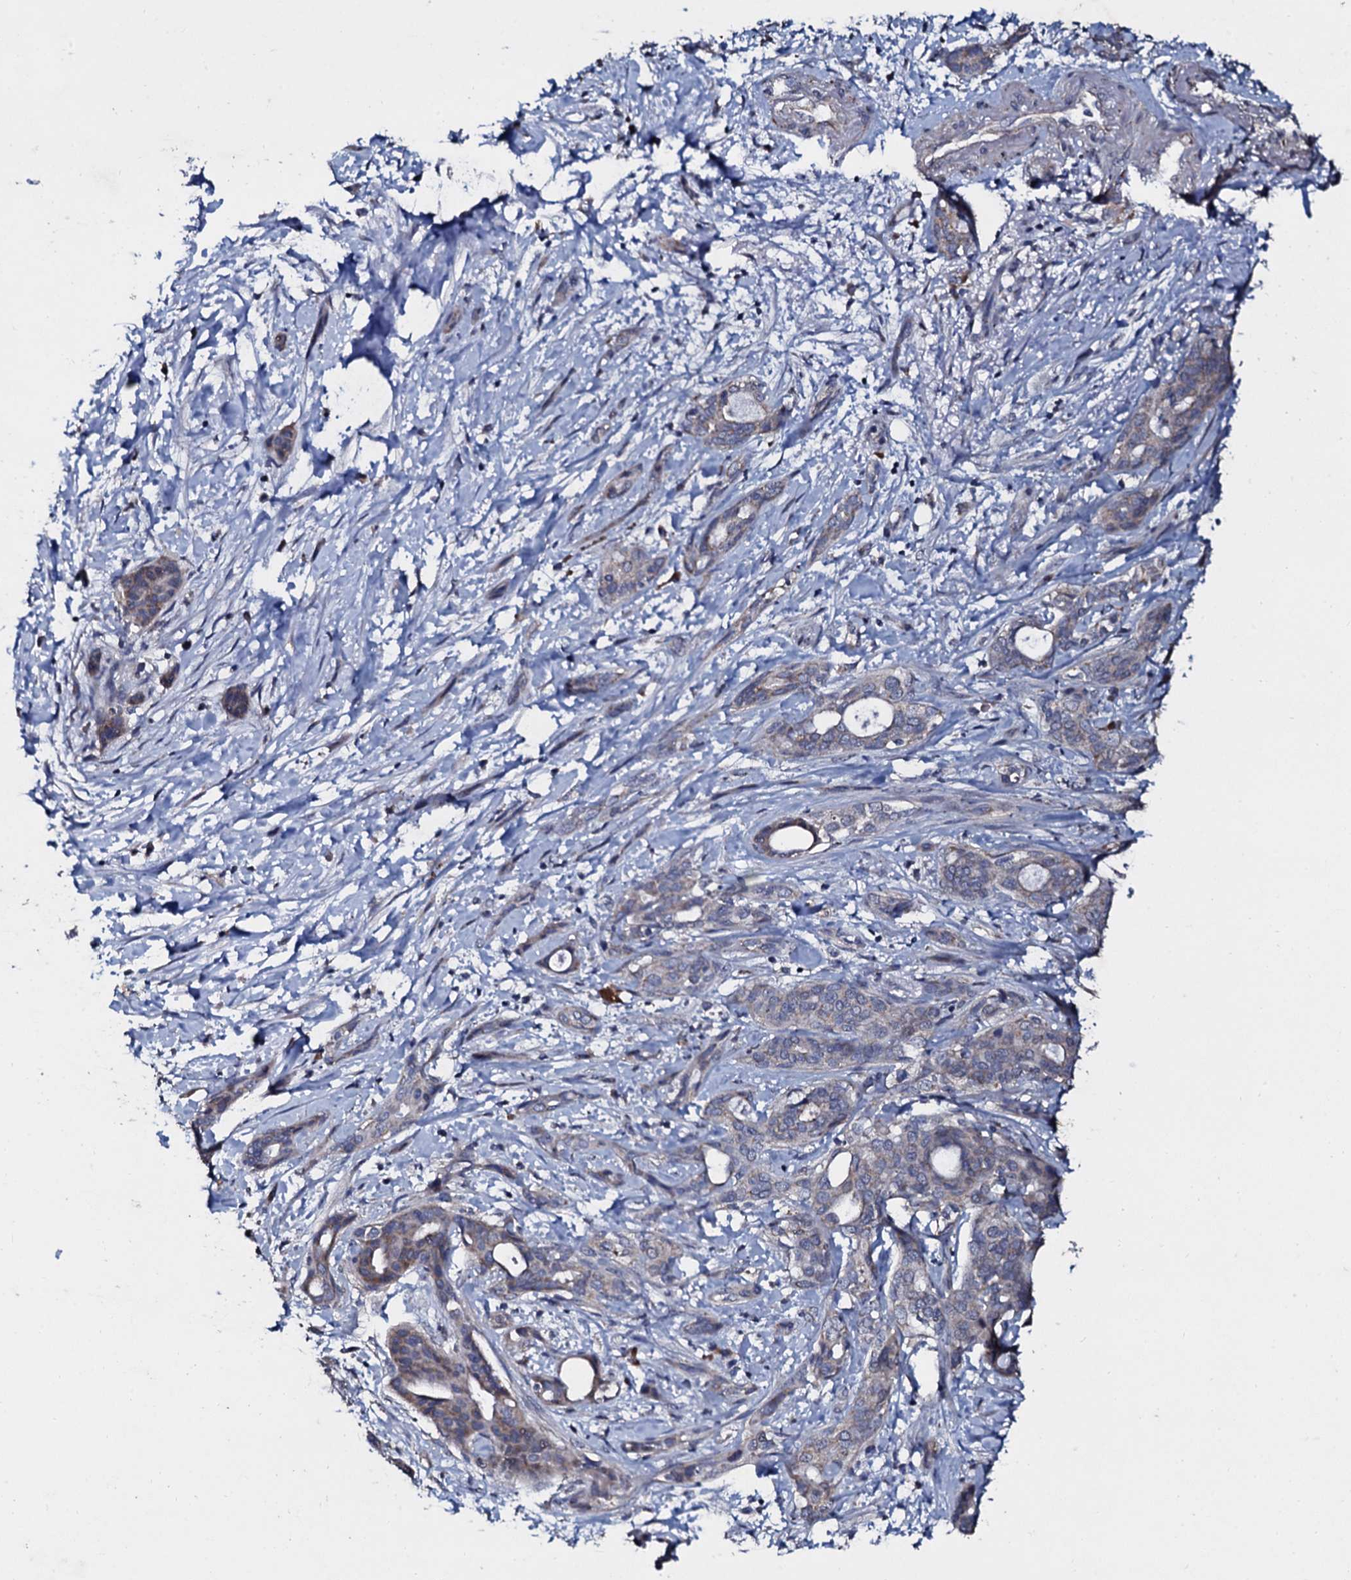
{"staining": {"intensity": "weak", "quantity": "25%-75%", "location": "cytoplasmic/membranous"}, "tissue": "pancreatic cancer", "cell_type": "Tumor cells", "image_type": "cancer", "snomed": [{"axis": "morphology", "description": "Normal tissue, NOS"}, {"axis": "morphology", "description": "Adenocarcinoma, NOS"}, {"axis": "topography", "description": "Pancreas"}, {"axis": "topography", "description": "Peripheral nerve tissue"}], "caption": "Immunohistochemical staining of pancreatic cancer (adenocarcinoma) displays low levels of weak cytoplasmic/membranous positivity in about 25%-75% of tumor cells. The staining is performed using DAB (3,3'-diaminobenzidine) brown chromogen to label protein expression. The nuclei are counter-stained blue using hematoxylin.", "gene": "SLC37A4", "patient": {"sex": "female", "age": 63}}